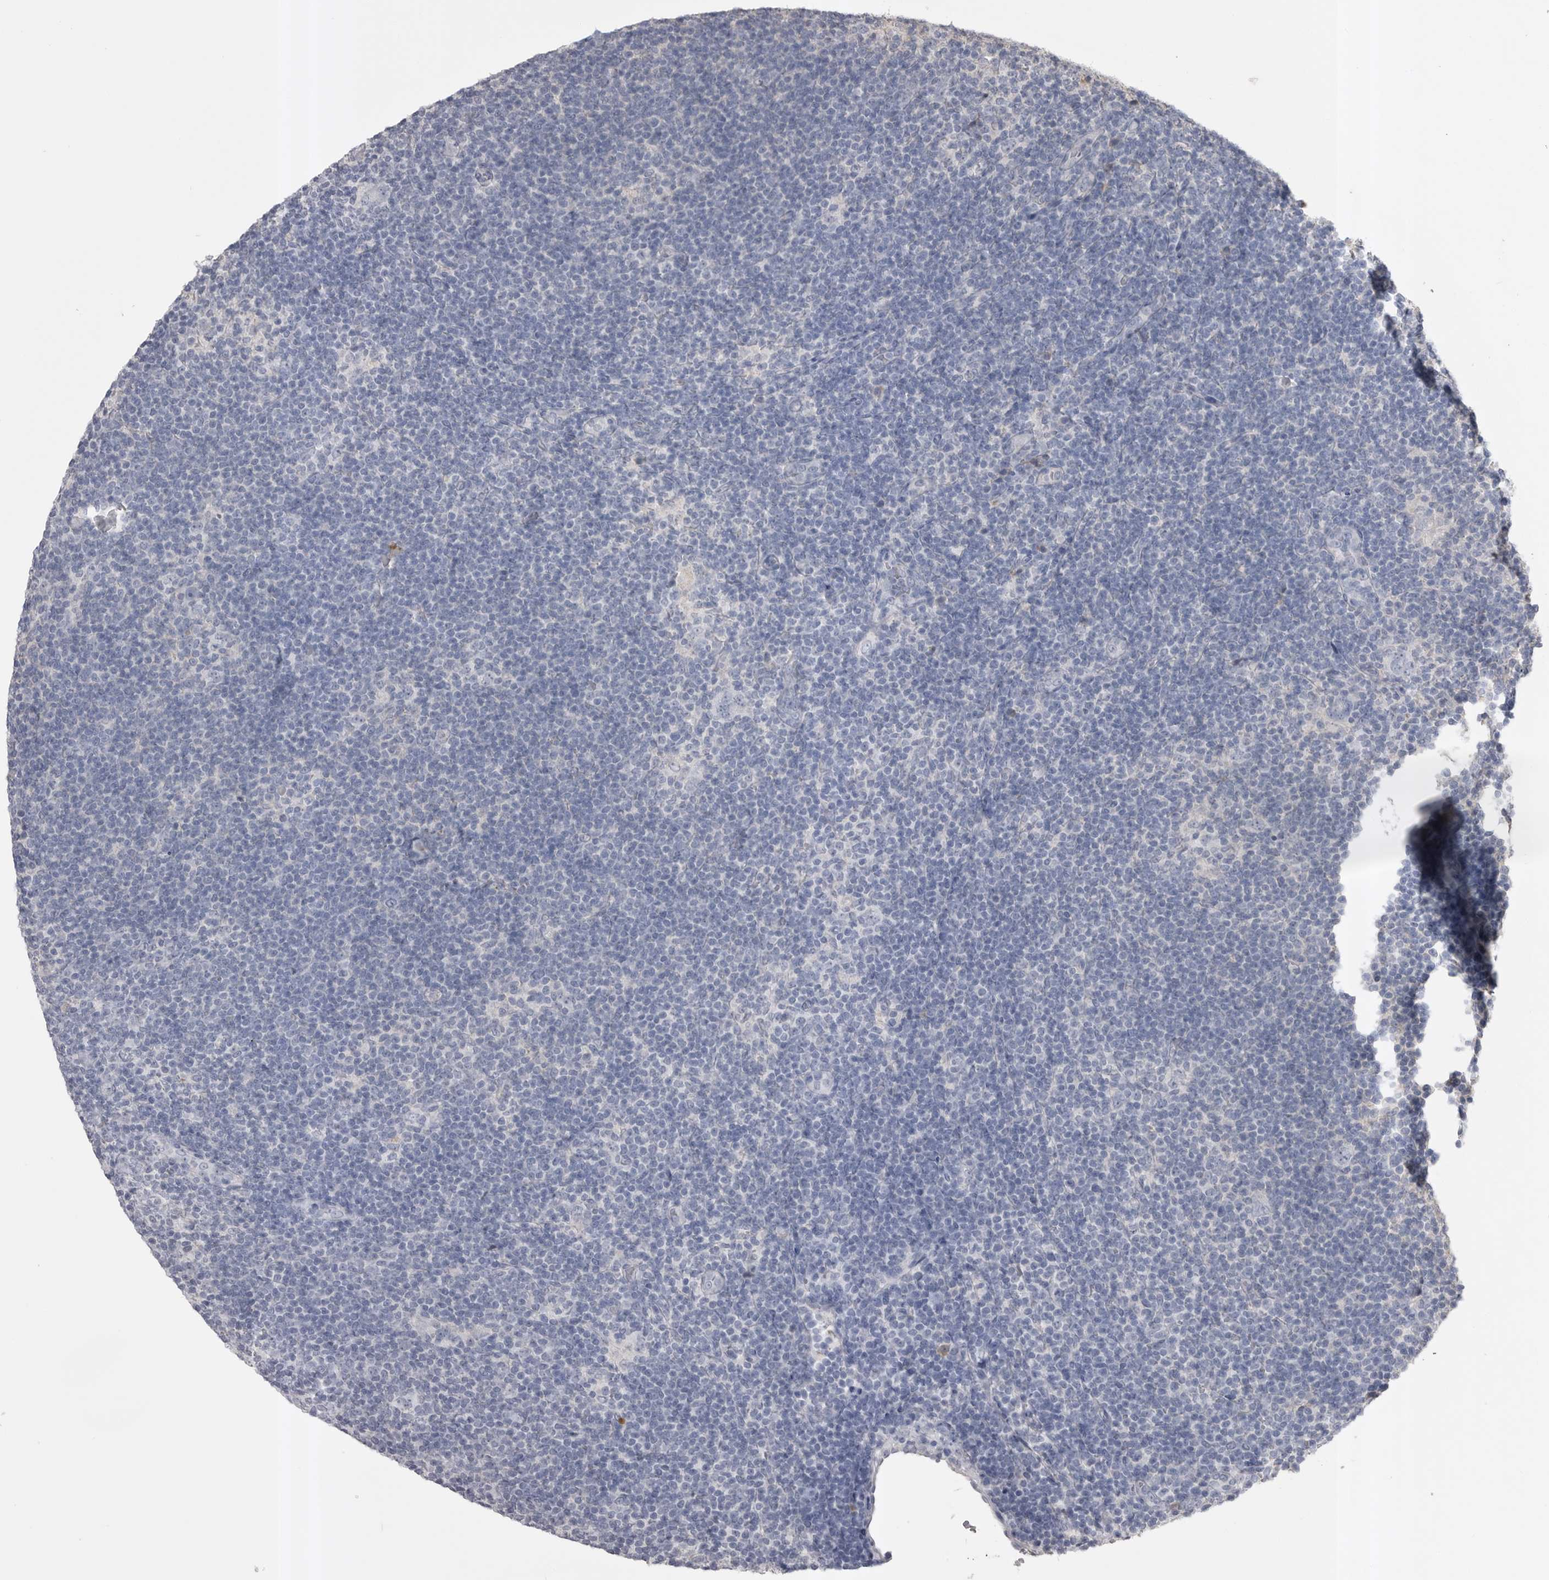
{"staining": {"intensity": "negative", "quantity": "none", "location": "none"}, "tissue": "lymphoma", "cell_type": "Tumor cells", "image_type": "cancer", "snomed": [{"axis": "morphology", "description": "Hodgkin's disease, NOS"}, {"axis": "topography", "description": "Lymph node"}], "caption": "Hodgkin's disease was stained to show a protein in brown. There is no significant positivity in tumor cells.", "gene": "AHSG", "patient": {"sex": "female", "age": 57}}